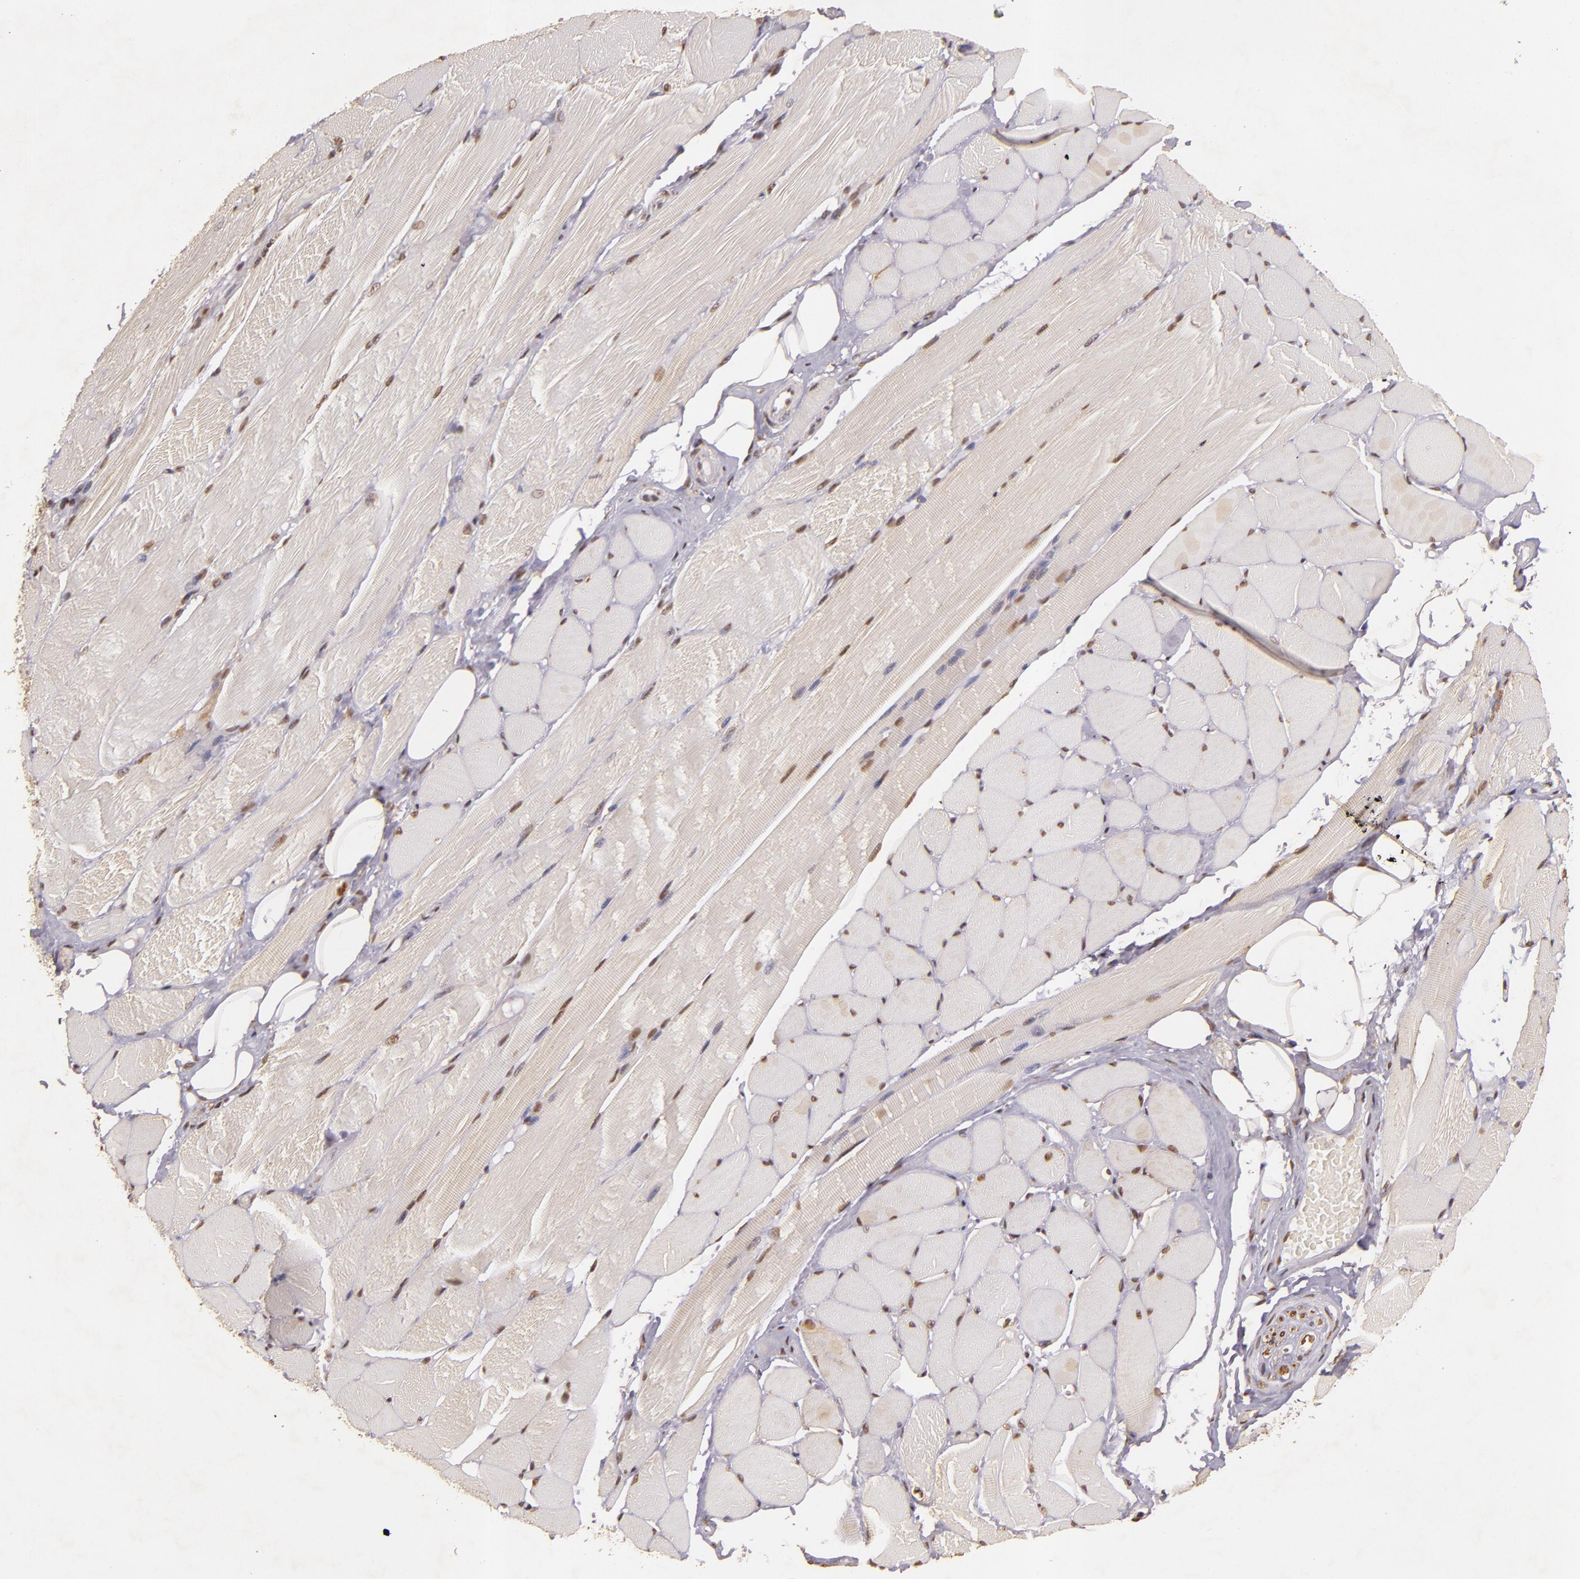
{"staining": {"intensity": "moderate", "quantity": ">75%", "location": "nuclear"}, "tissue": "adipose tissue", "cell_type": "Adipocytes", "image_type": "normal", "snomed": [{"axis": "morphology", "description": "Normal tissue, NOS"}, {"axis": "topography", "description": "Skeletal muscle"}, {"axis": "topography", "description": "Peripheral nerve tissue"}], "caption": "Protein expression analysis of unremarkable adipose tissue reveals moderate nuclear positivity in about >75% of adipocytes. The staining is performed using DAB brown chromogen to label protein expression. The nuclei are counter-stained blue using hematoxylin.", "gene": "CBX3", "patient": {"sex": "female", "age": 84}}